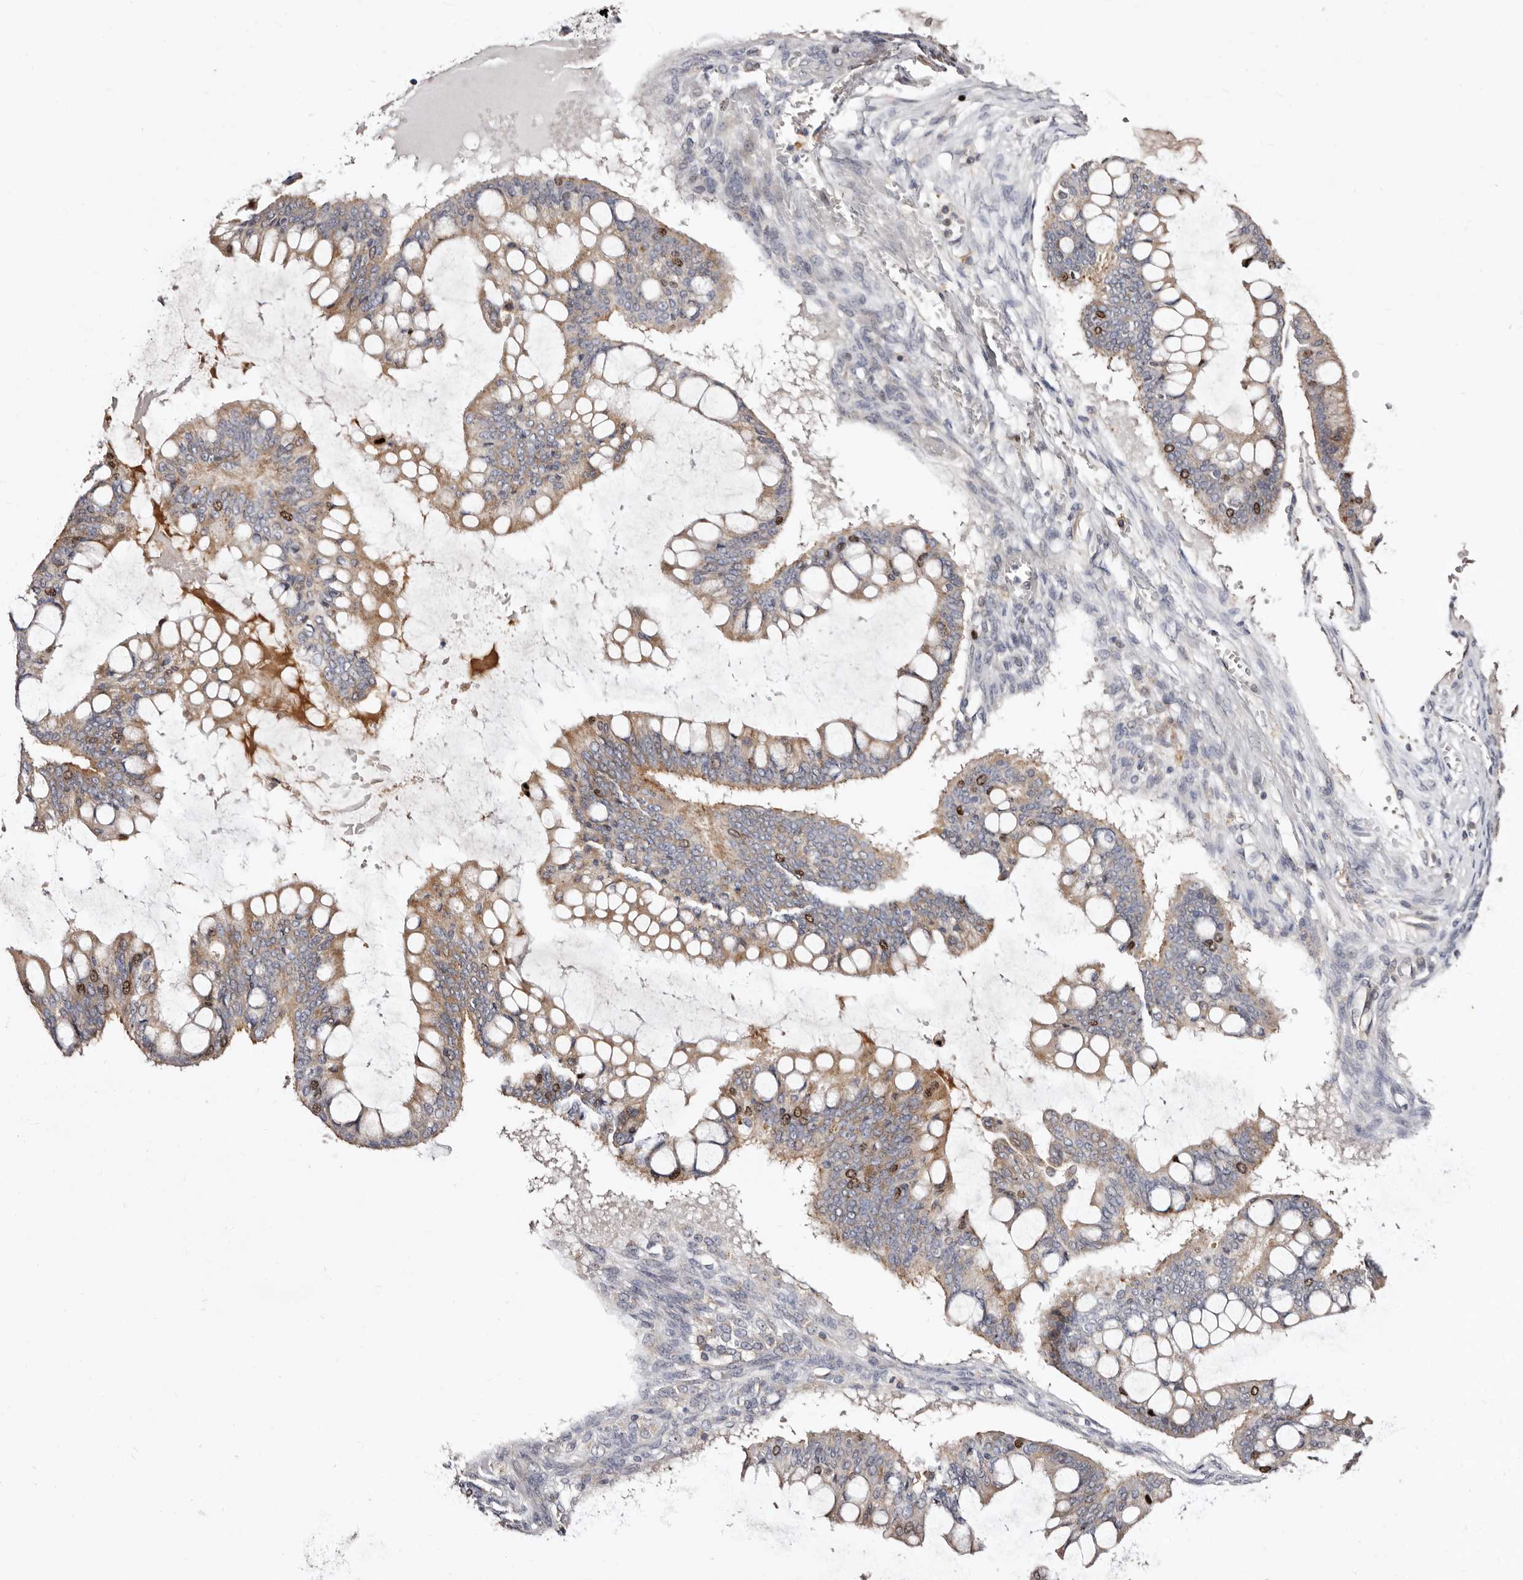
{"staining": {"intensity": "moderate", "quantity": "25%-75%", "location": "cytoplasmic/membranous,nuclear"}, "tissue": "ovarian cancer", "cell_type": "Tumor cells", "image_type": "cancer", "snomed": [{"axis": "morphology", "description": "Cystadenocarcinoma, mucinous, NOS"}, {"axis": "topography", "description": "Ovary"}], "caption": "Ovarian cancer (mucinous cystadenocarcinoma) tissue displays moderate cytoplasmic/membranous and nuclear positivity in about 25%-75% of tumor cells, visualized by immunohistochemistry. The staining is performed using DAB (3,3'-diaminobenzidine) brown chromogen to label protein expression. The nuclei are counter-stained blue using hematoxylin.", "gene": "CDCA8", "patient": {"sex": "female", "age": 73}}